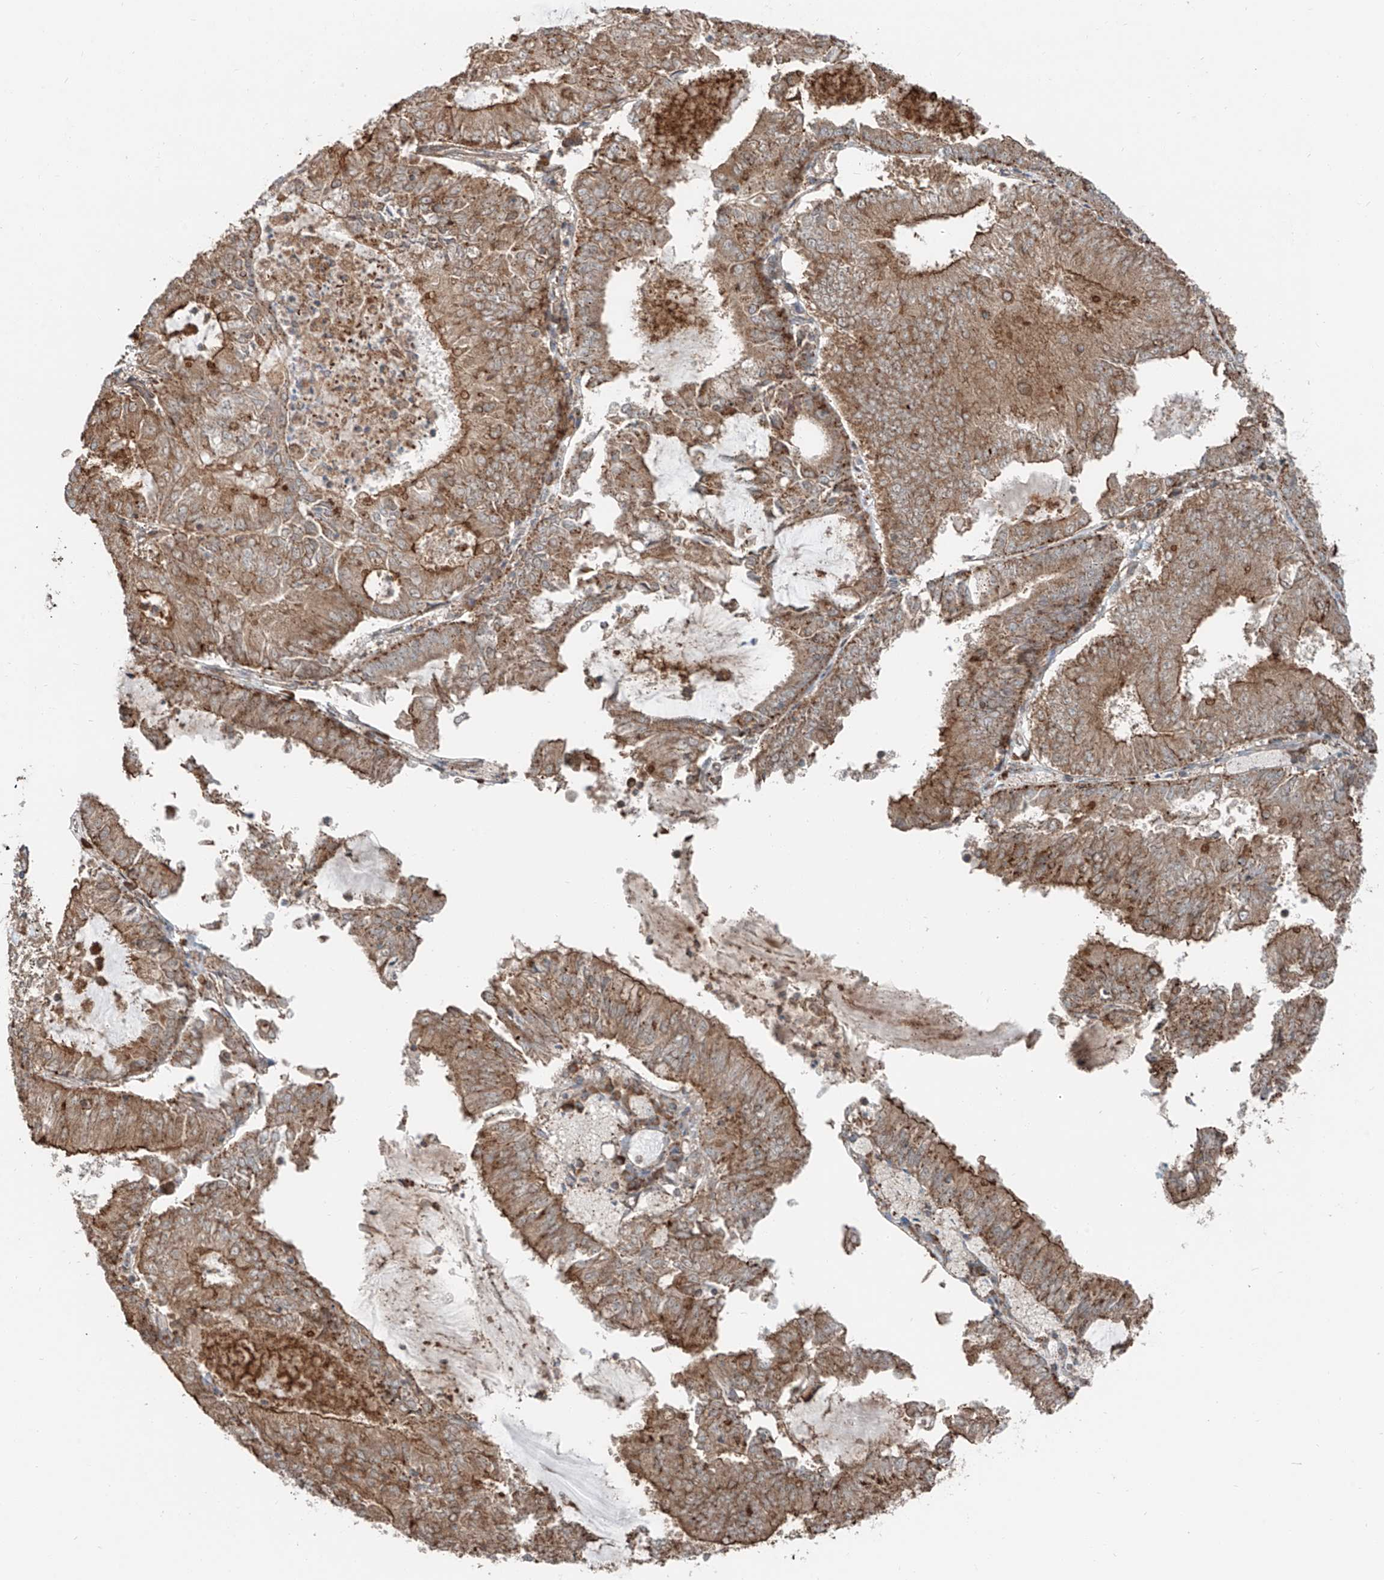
{"staining": {"intensity": "moderate", "quantity": ">75%", "location": "cytoplasmic/membranous"}, "tissue": "endometrial cancer", "cell_type": "Tumor cells", "image_type": "cancer", "snomed": [{"axis": "morphology", "description": "Adenocarcinoma, NOS"}, {"axis": "topography", "description": "Endometrium"}], "caption": "The photomicrograph reveals immunohistochemical staining of adenocarcinoma (endometrial). There is moderate cytoplasmic/membranous positivity is appreciated in approximately >75% of tumor cells. (DAB (3,3'-diaminobenzidine) = brown stain, brightfield microscopy at high magnification).", "gene": "CEP162", "patient": {"sex": "female", "age": 57}}